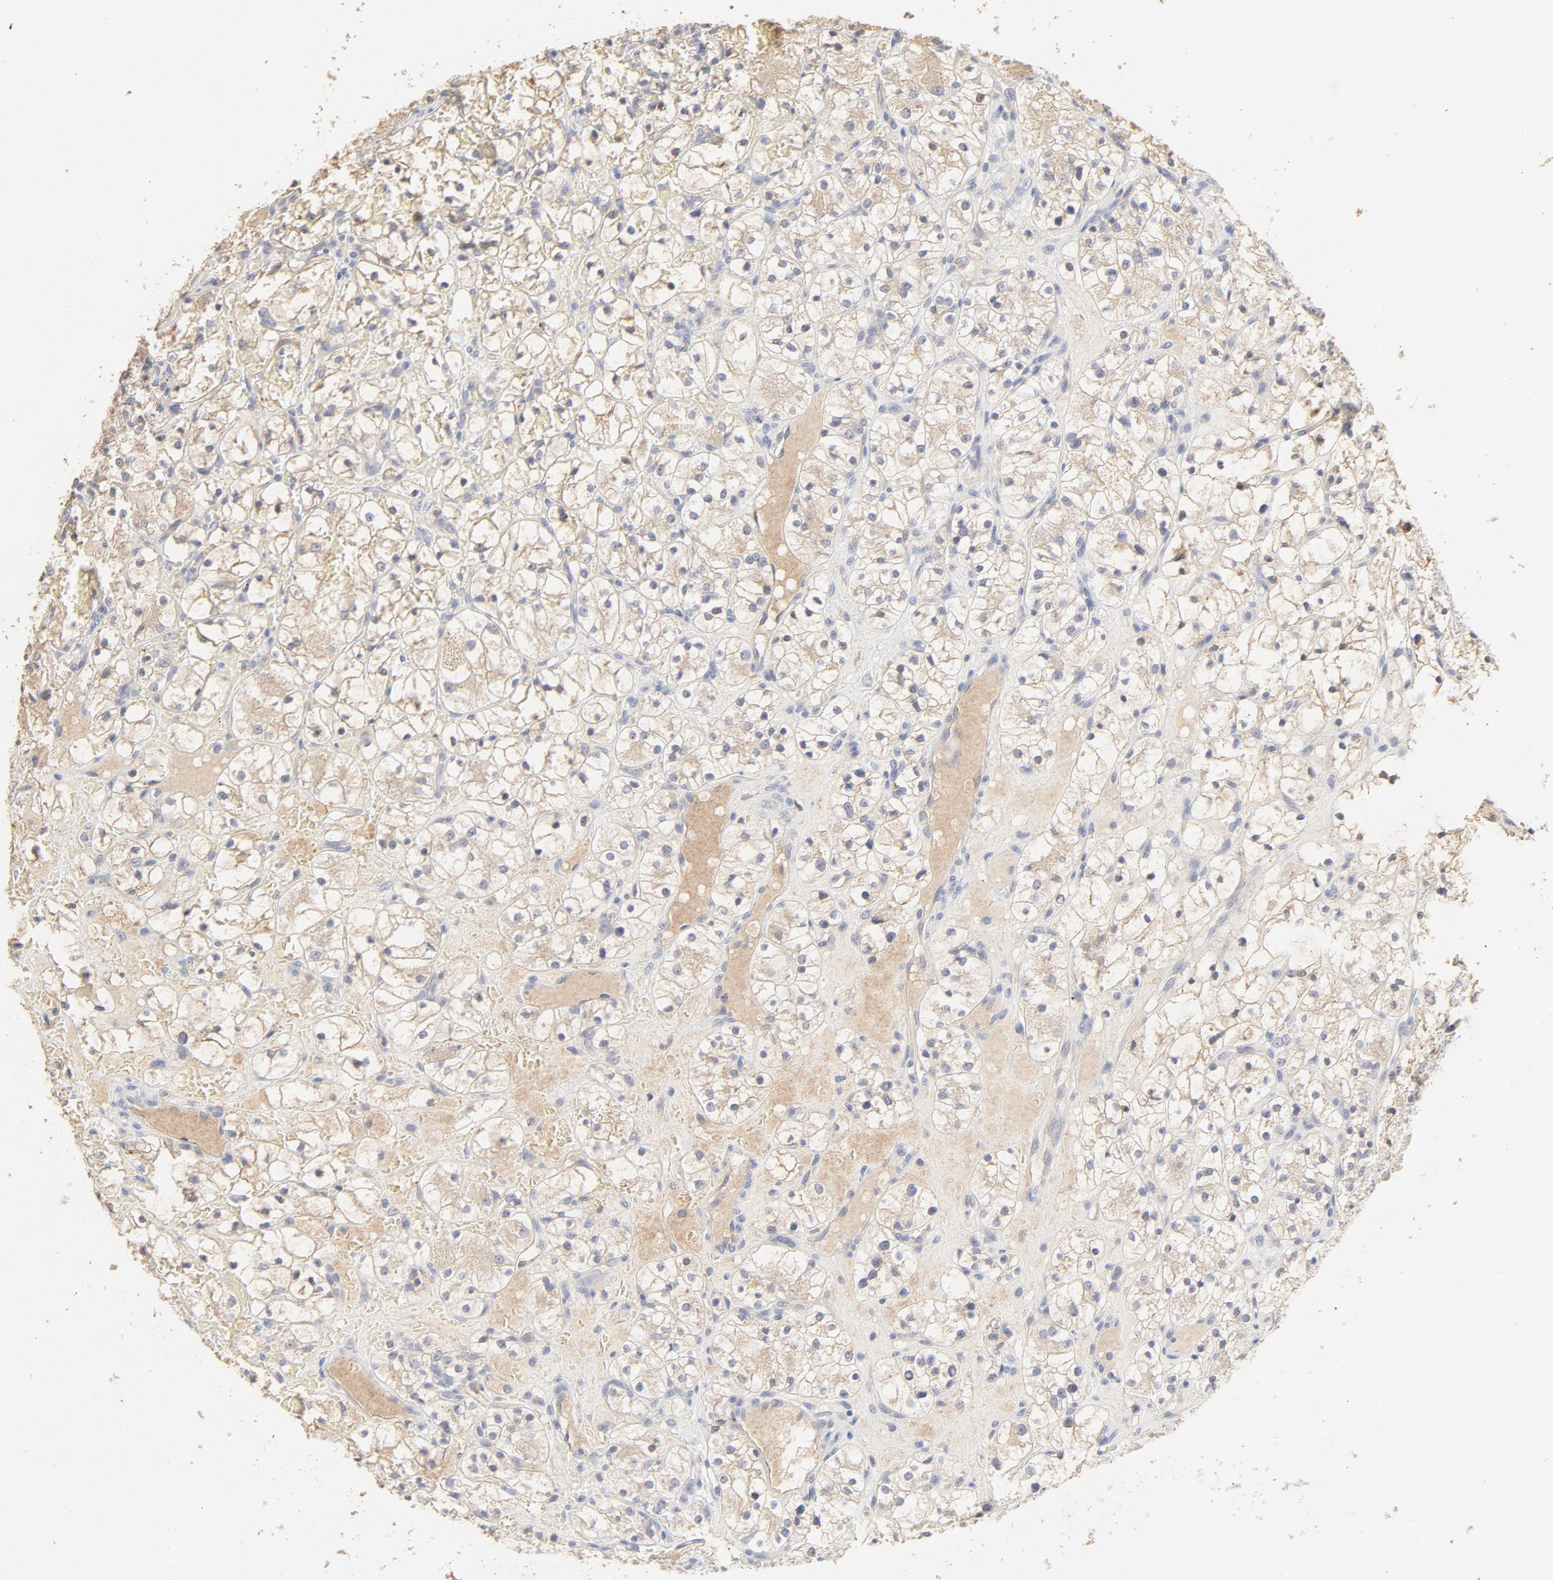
{"staining": {"intensity": "negative", "quantity": "none", "location": "none"}, "tissue": "renal cancer", "cell_type": "Tumor cells", "image_type": "cancer", "snomed": [{"axis": "morphology", "description": "Adenocarcinoma, NOS"}, {"axis": "topography", "description": "Kidney"}], "caption": "Immunohistochemistry (IHC) image of human adenocarcinoma (renal) stained for a protein (brown), which shows no positivity in tumor cells.", "gene": "FCGBP", "patient": {"sex": "female", "age": 60}}